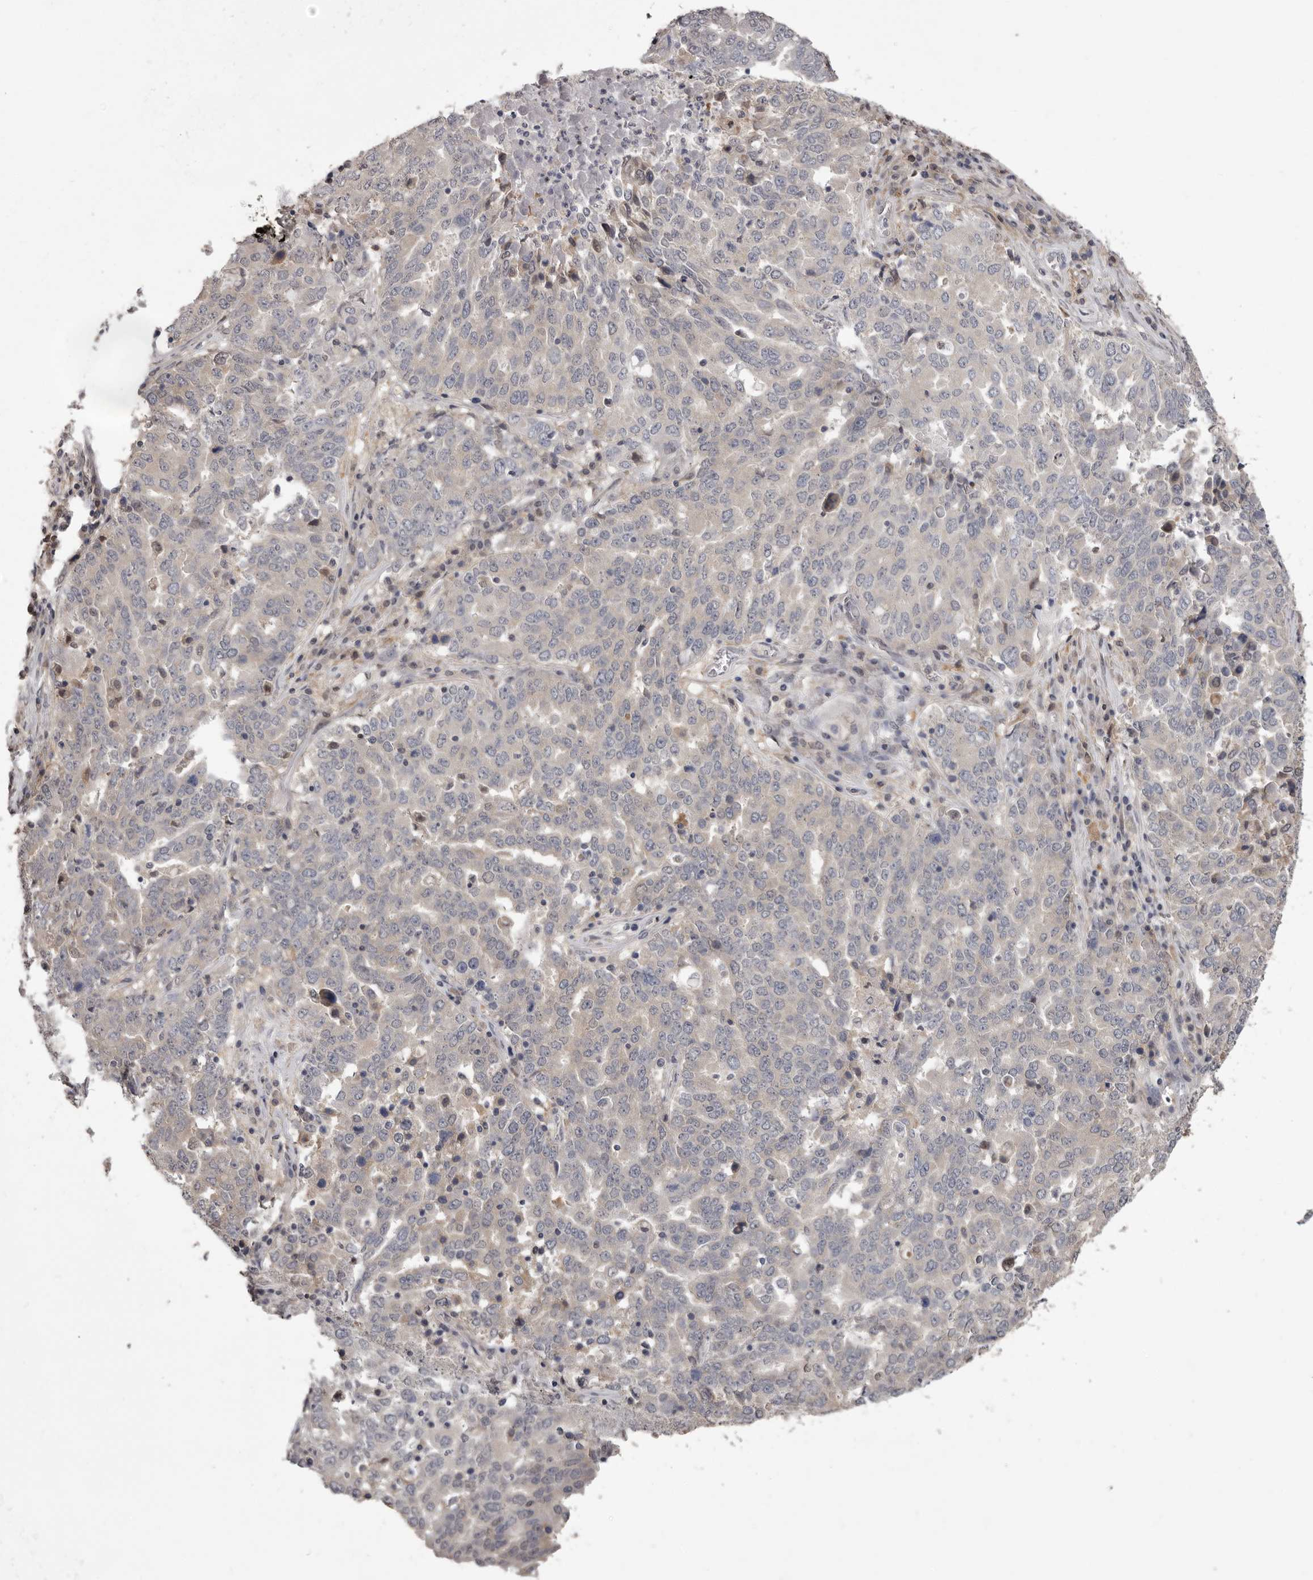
{"staining": {"intensity": "negative", "quantity": "none", "location": "none"}, "tissue": "ovarian cancer", "cell_type": "Tumor cells", "image_type": "cancer", "snomed": [{"axis": "morphology", "description": "Carcinoma, endometroid"}, {"axis": "topography", "description": "Ovary"}], "caption": "This micrograph is of endometroid carcinoma (ovarian) stained with immunohistochemistry (IHC) to label a protein in brown with the nuclei are counter-stained blue. There is no staining in tumor cells.", "gene": "MDH1", "patient": {"sex": "female", "age": 62}}